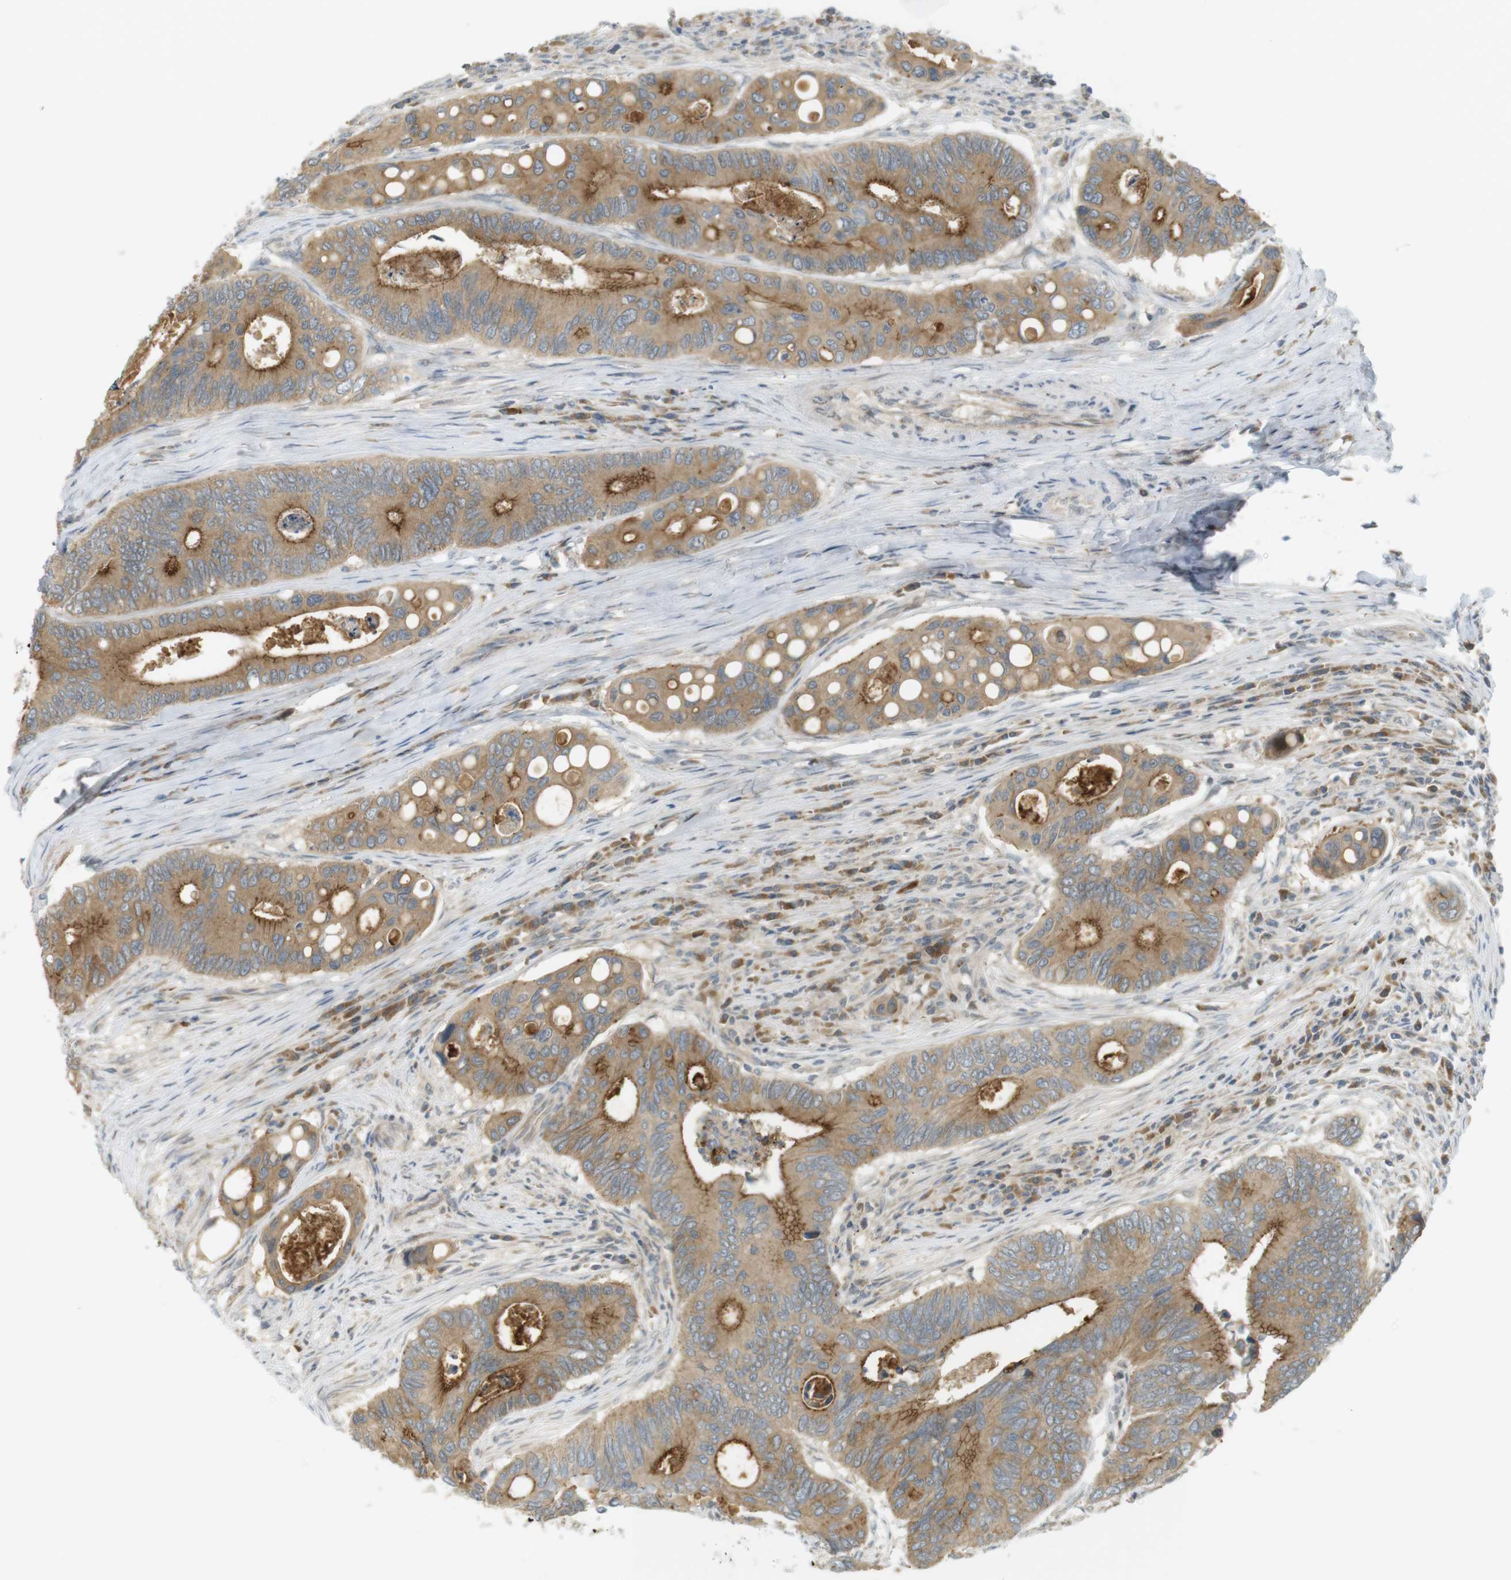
{"staining": {"intensity": "moderate", "quantity": ">75%", "location": "cytoplasmic/membranous"}, "tissue": "colorectal cancer", "cell_type": "Tumor cells", "image_type": "cancer", "snomed": [{"axis": "morphology", "description": "Inflammation, NOS"}, {"axis": "morphology", "description": "Adenocarcinoma, NOS"}, {"axis": "topography", "description": "Colon"}], "caption": "Moderate cytoplasmic/membranous expression for a protein is seen in approximately >75% of tumor cells of colorectal cancer (adenocarcinoma) using immunohistochemistry (IHC).", "gene": "CLRN3", "patient": {"sex": "male", "age": 72}}